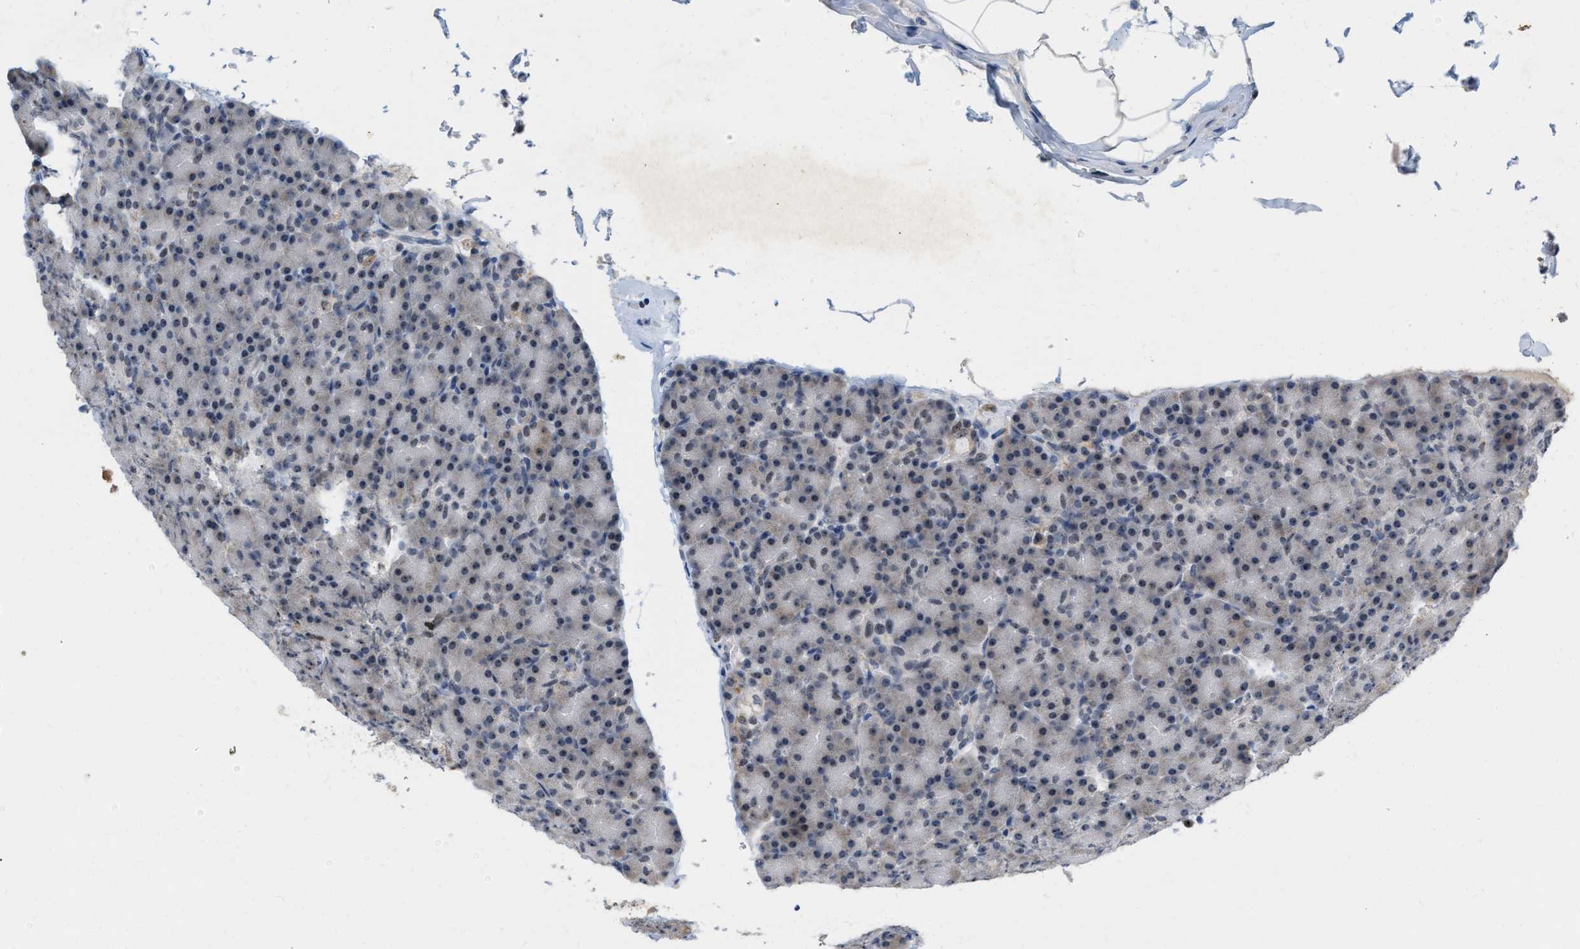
{"staining": {"intensity": "weak", "quantity": ">75%", "location": "nuclear"}, "tissue": "pancreas", "cell_type": "Exocrine glandular cells", "image_type": "normal", "snomed": [{"axis": "morphology", "description": "Normal tissue, NOS"}, {"axis": "topography", "description": "Pancreas"}], "caption": "Immunohistochemical staining of unremarkable human pancreas shows weak nuclear protein staining in approximately >75% of exocrine glandular cells.", "gene": "ELAC2", "patient": {"sex": "female", "age": 43}}